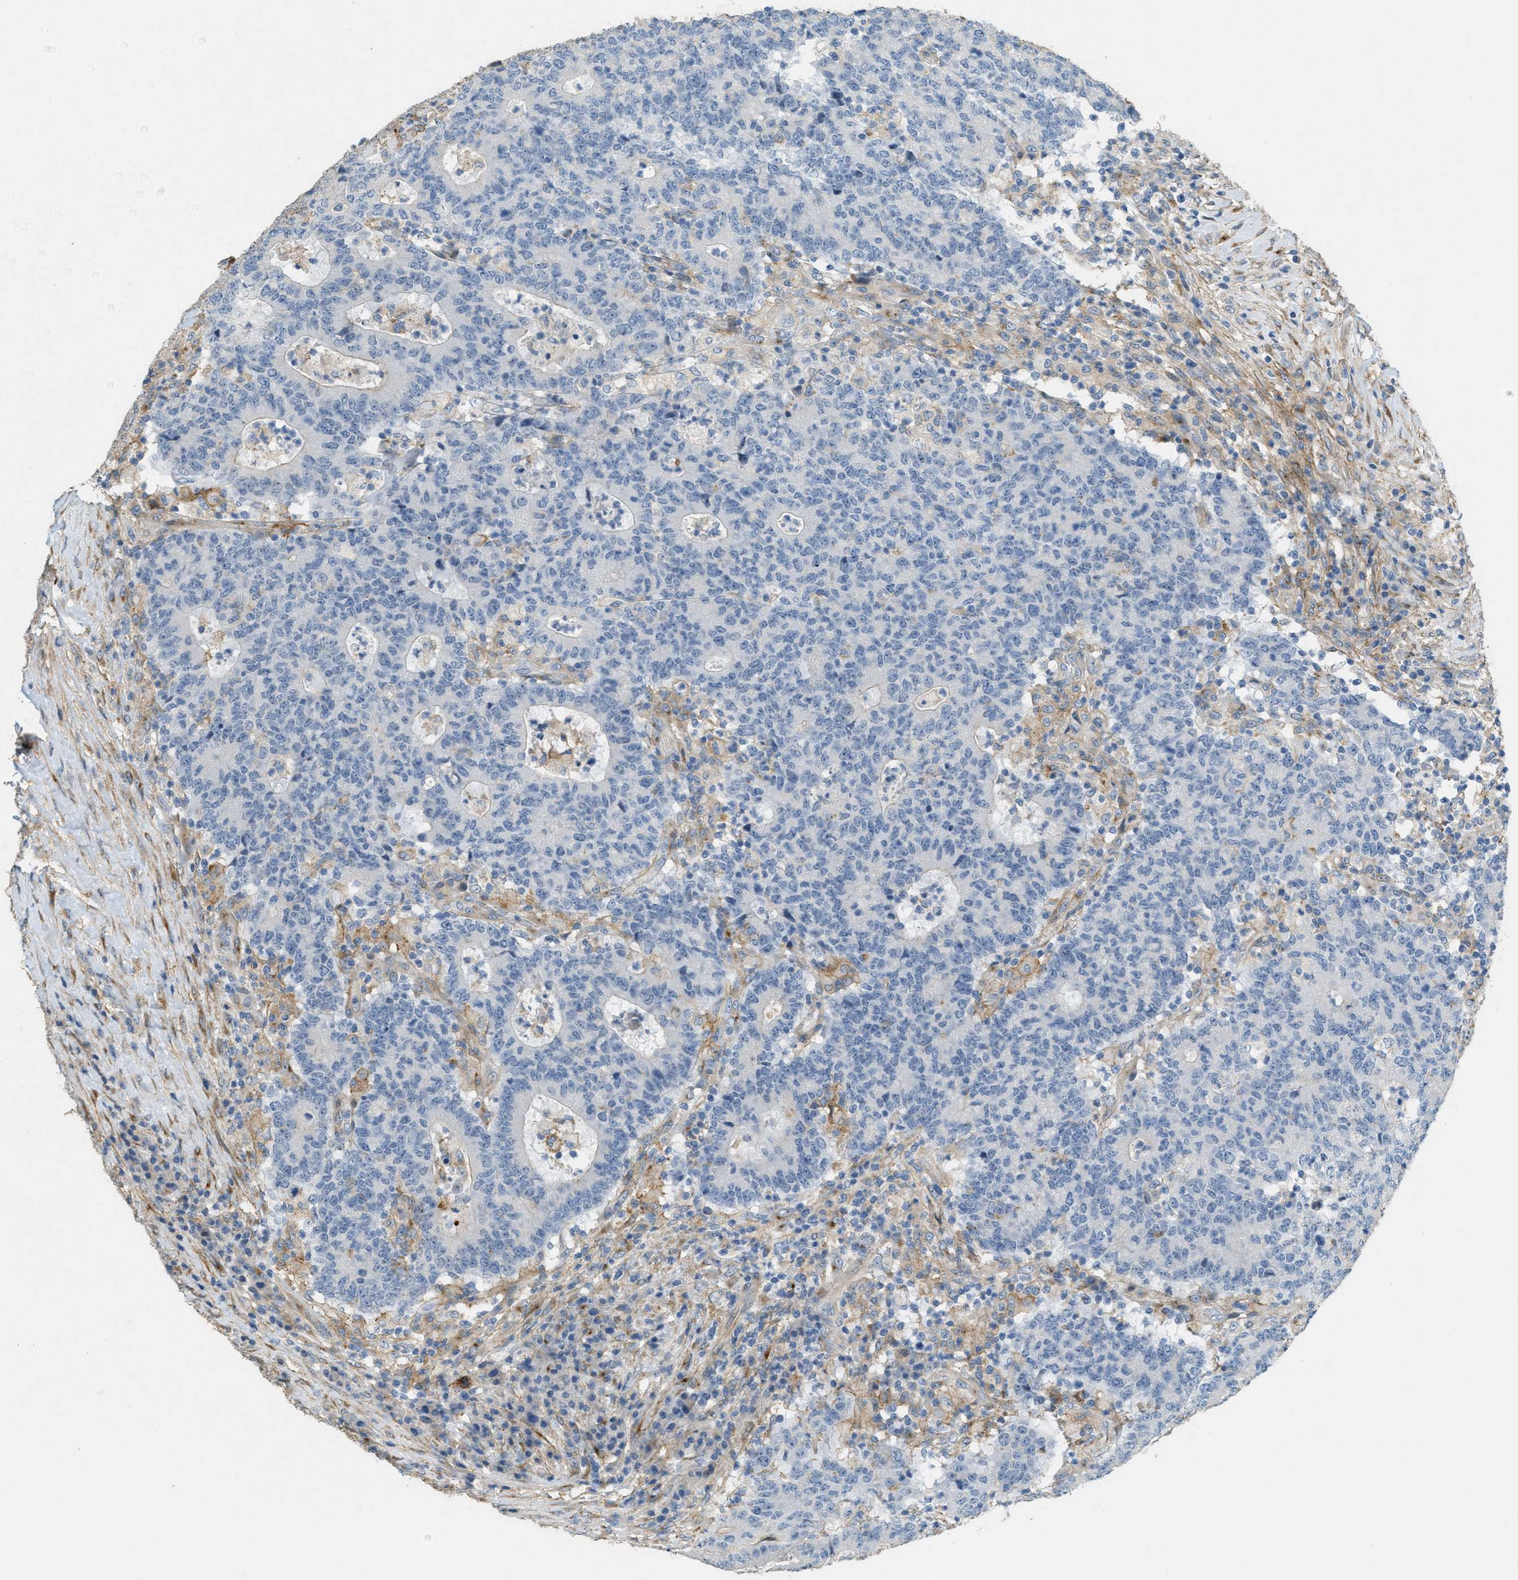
{"staining": {"intensity": "negative", "quantity": "none", "location": "none"}, "tissue": "colorectal cancer", "cell_type": "Tumor cells", "image_type": "cancer", "snomed": [{"axis": "morphology", "description": "Normal tissue, NOS"}, {"axis": "morphology", "description": "Adenocarcinoma, NOS"}, {"axis": "topography", "description": "Colon"}], "caption": "This is a photomicrograph of immunohistochemistry staining of adenocarcinoma (colorectal), which shows no expression in tumor cells.", "gene": "ADCY5", "patient": {"sex": "female", "age": 75}}